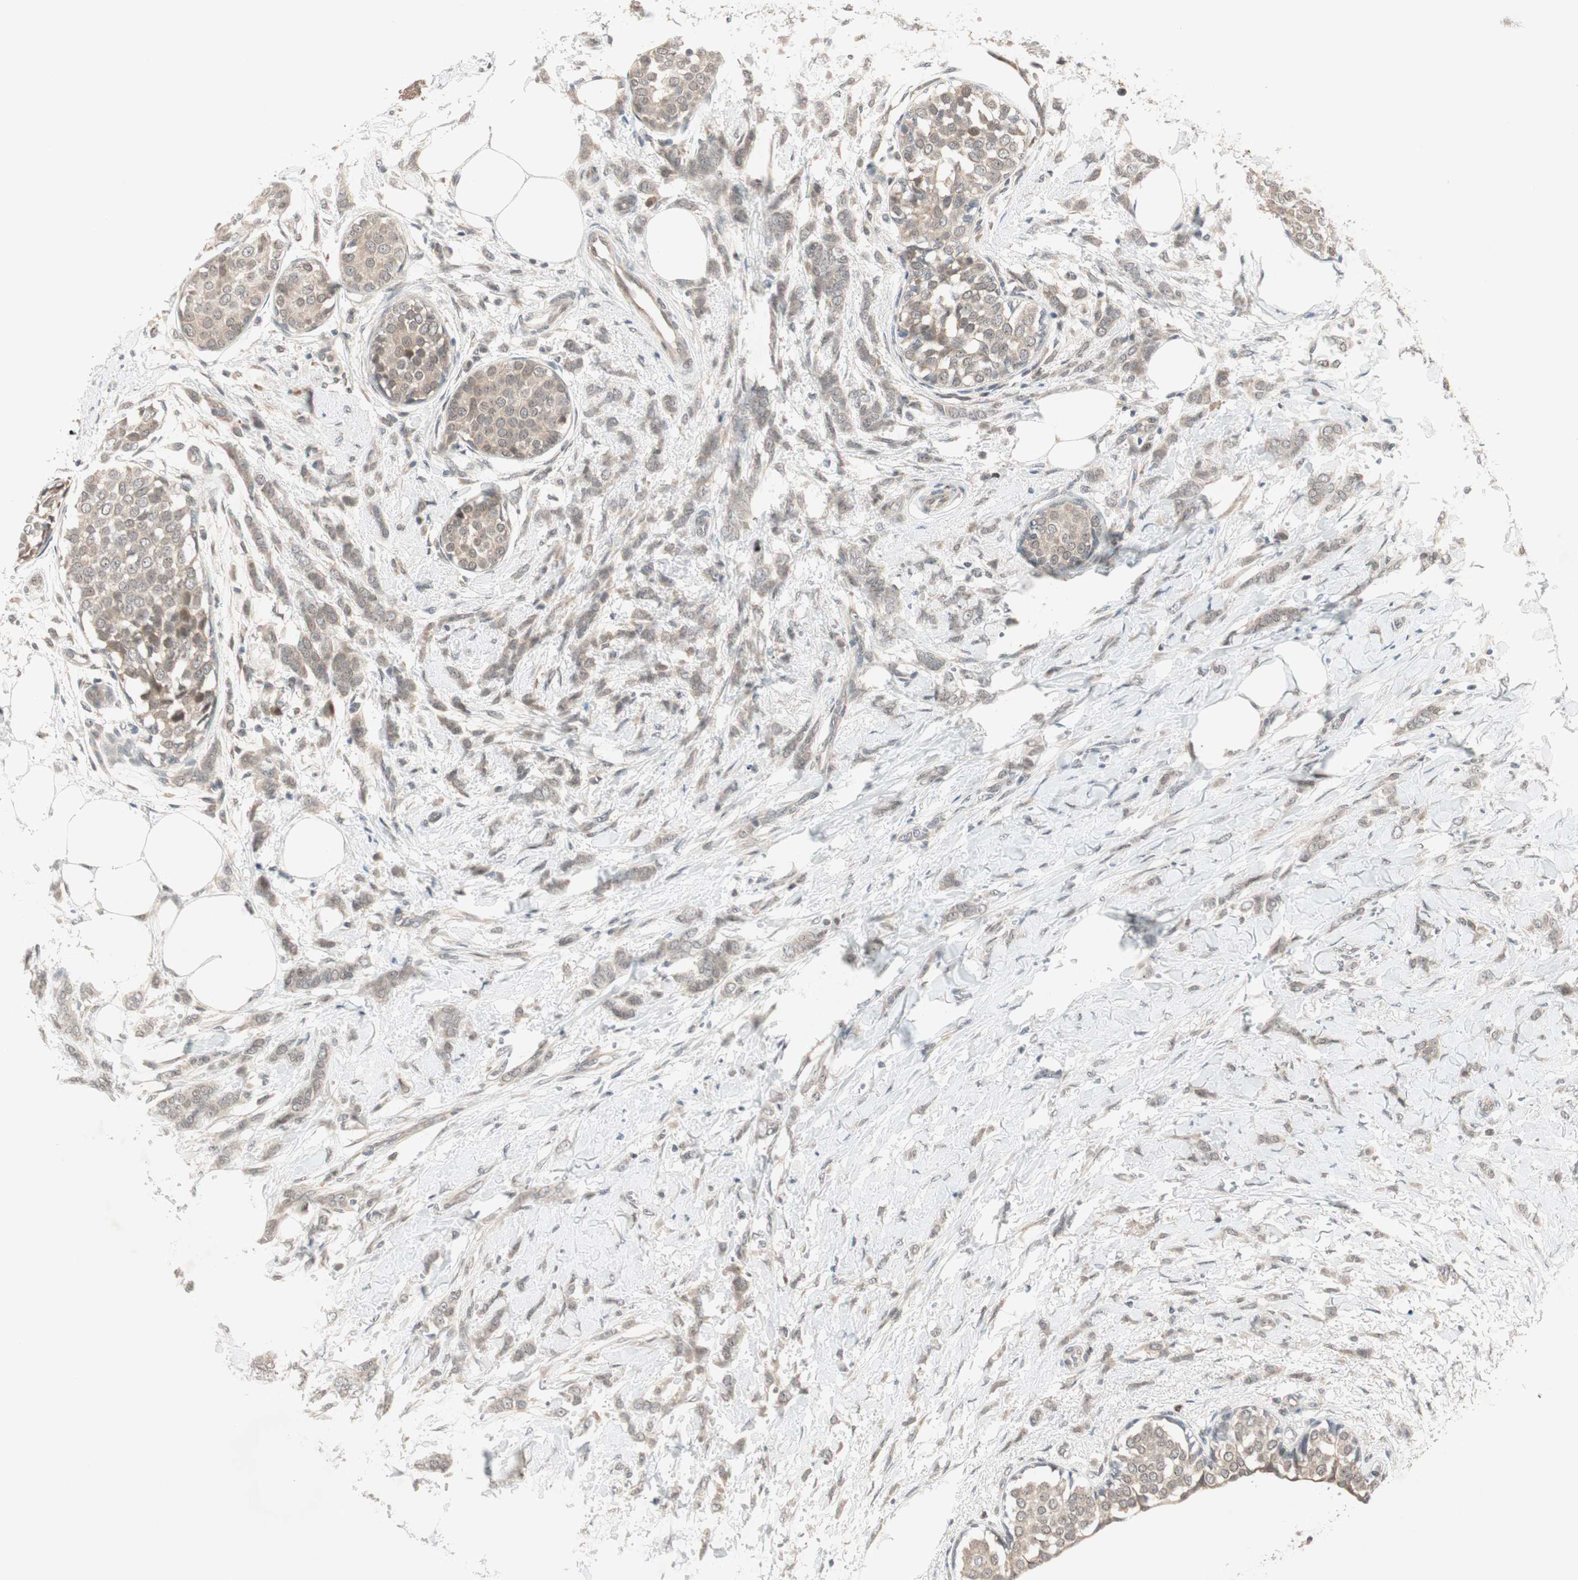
{"staining": {"intensity": "weak", "quantity": ">75%", "location": "cytoplasmic/membranous"}, "tissue": "breast cancer", "cell_type": "Tumor cells", "image_type": "cancer", "snomed": [{"axis": "morphology", "description": "Lobular carcinoma, in situ"}, {"axis": "morphology", "description": "Lobular carcinoma"}, {"axis": "topography", "description": "Breast"}], "caption": "A brown stain shows weak cytoplasmic/membranous staining of a protein in human breast lobular carcinoma tumor cells. (DAB (3,3'-diaminobenzidine) IHC, brown staining for protein, blue staining for nuclei).", "gene": "PGBD1", "patient": {"sex": "female", "age": 41}}